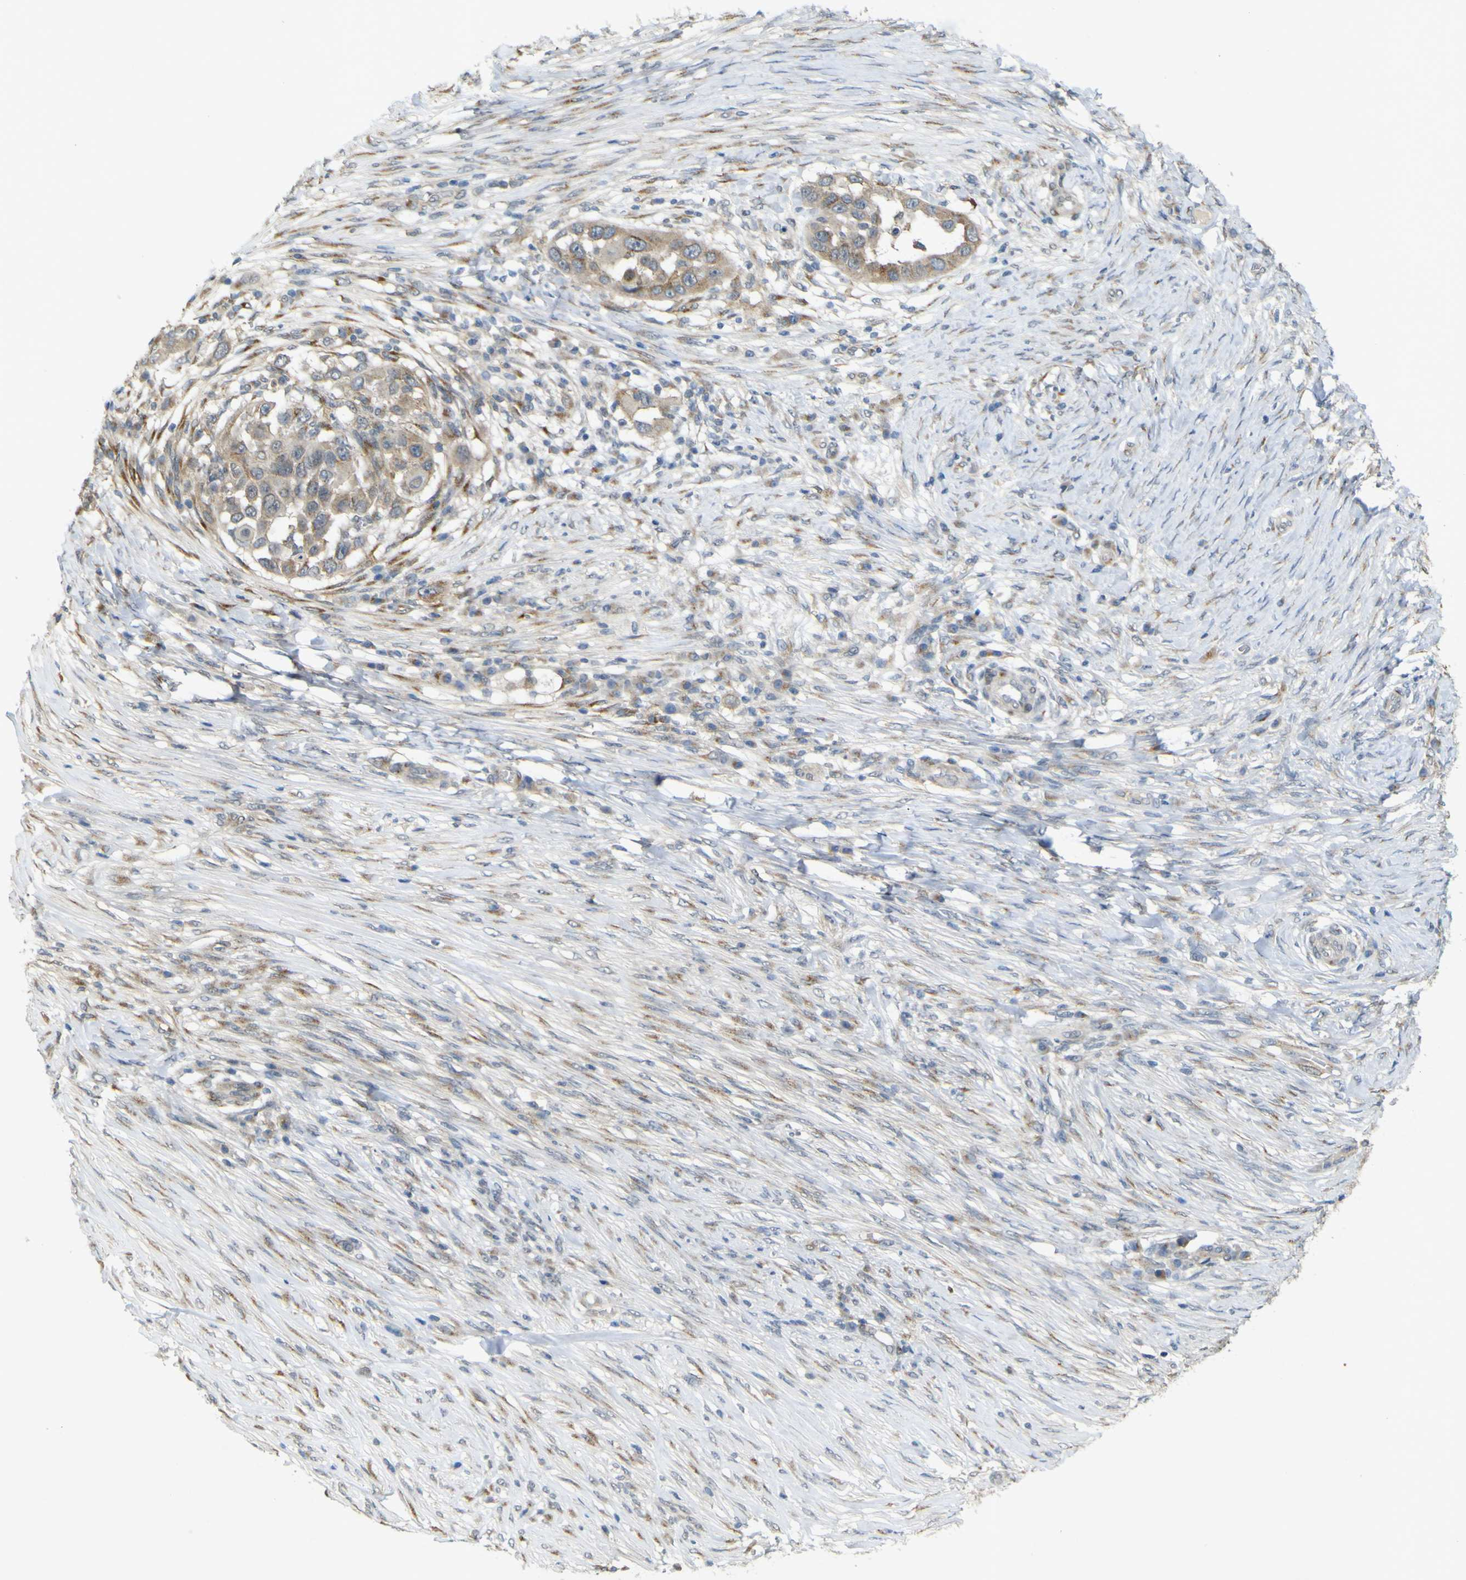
{"staining": {"intensity": "moderate", "quantity": "<25%", "location": "cytoplasmic/membranous"}, "tissue": "skin cancer", "cell_type": "Tumor cells", "image_type": "cancer", "snomed": [{"axis": "morphology", "description": "Squamous cell carcinoma, NOS"}, {"axis": "topography", "description": "Skin"}], "caption": "Protein expression analysis of skin squamous cell carcinoma reveals moderate cytoplasmic/membranous positivity in about <25% of tumor cells. Using DAB (3,3'-diaminobenzidine) (brown) and hematoxylin (blue) stains, captured at high magnification using brightfield microscopy.", "gene": "IGF2R", "patient": {"sex": "female", "age": 44}}